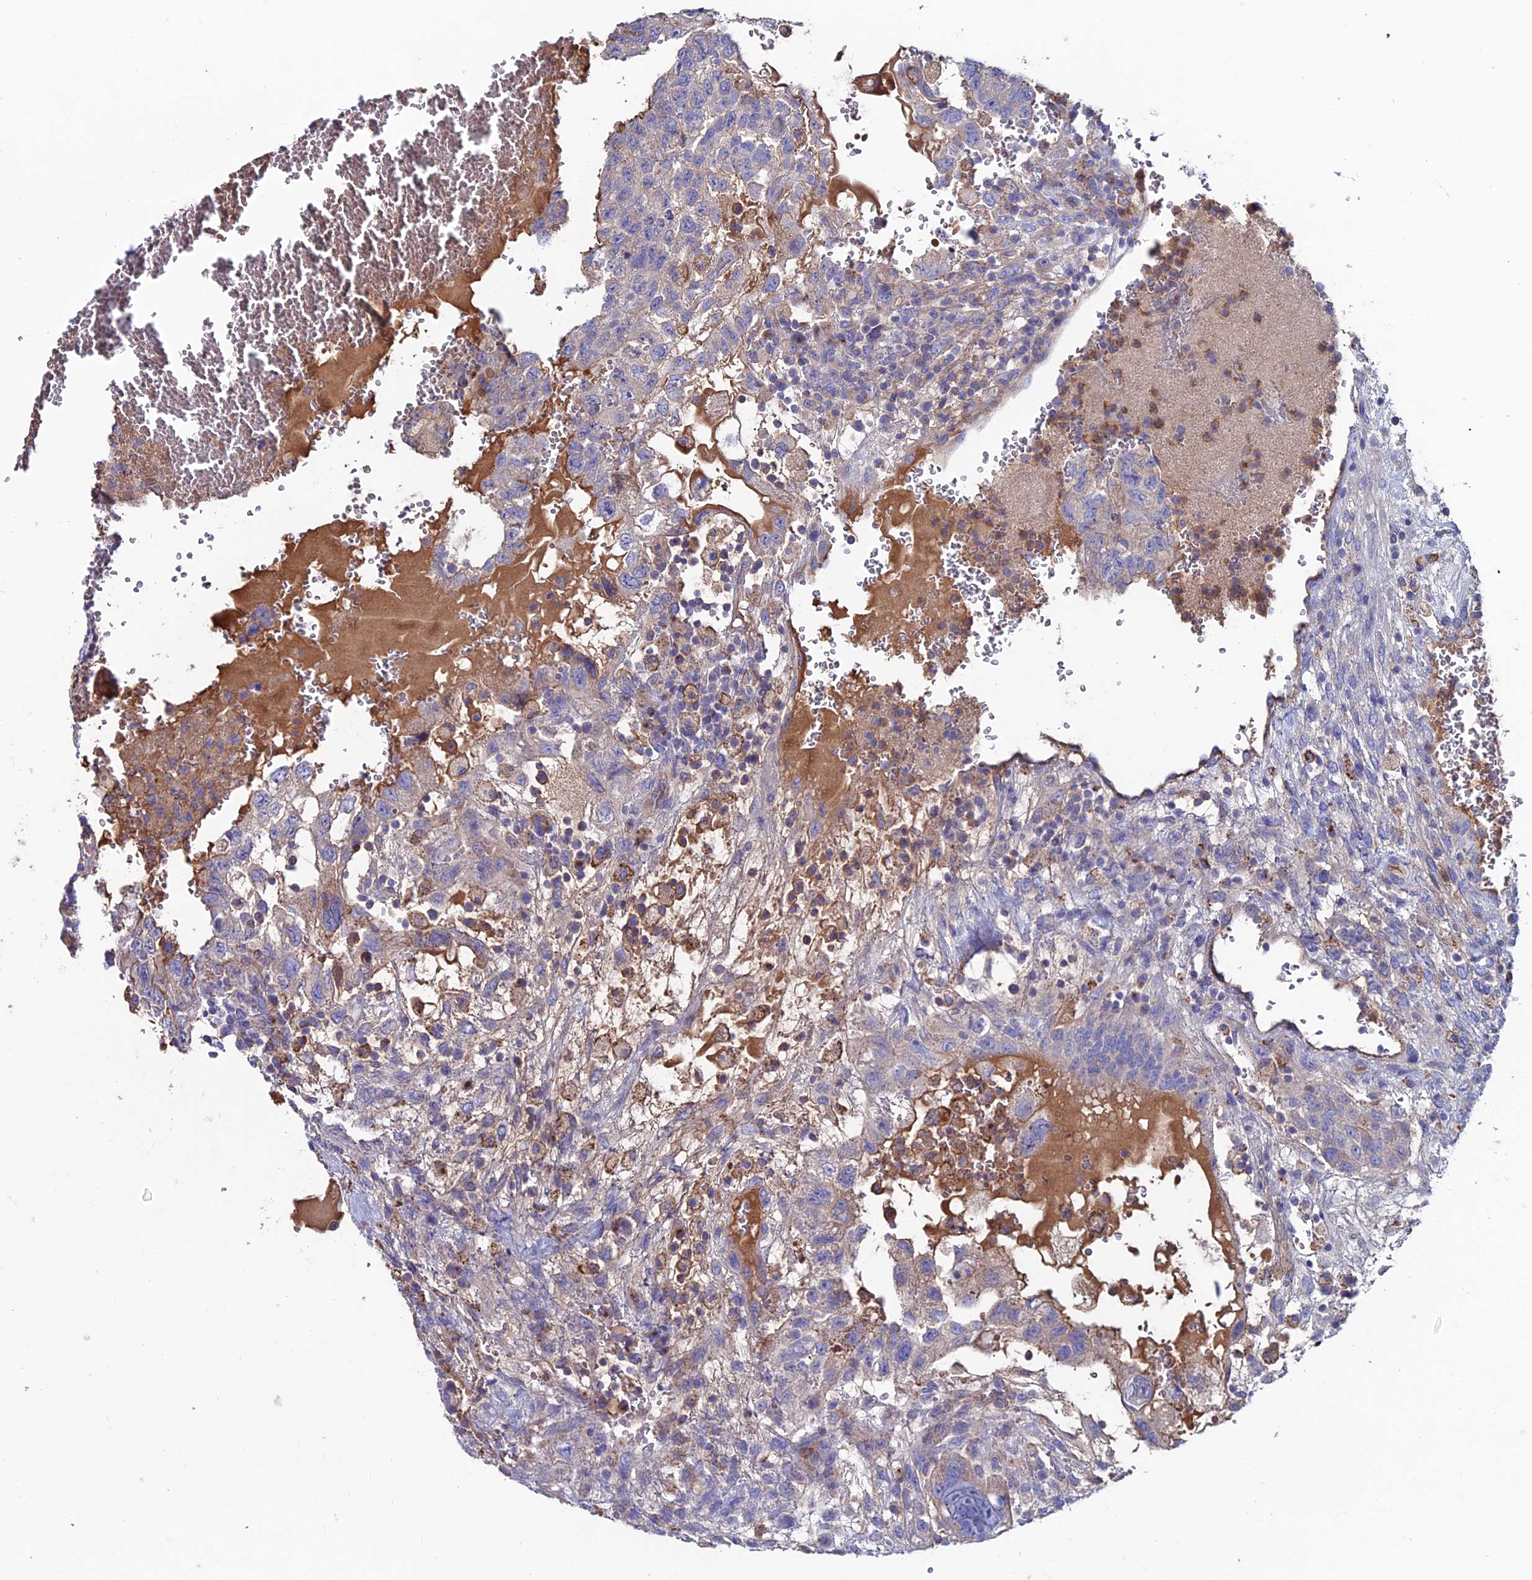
{"staining": {"intensity": "weak", "quantity": "<25%", "location": "cytoplasmic/membranous"}, "tissue": "testis cancer", "cell_type": "Tumor cells", "image_type": "cancer", "snomed": [{"axis": "morphology", "description": "Carcinoma, Embryonal, NOS"}, {"axis": "topography", "description": "Testis"}], "caption": "Tumor cells show no significant expression in testis embryonal carcinoma.", "gene": "SLC25A16", "patient": {"sex": "male", "age": 36}}